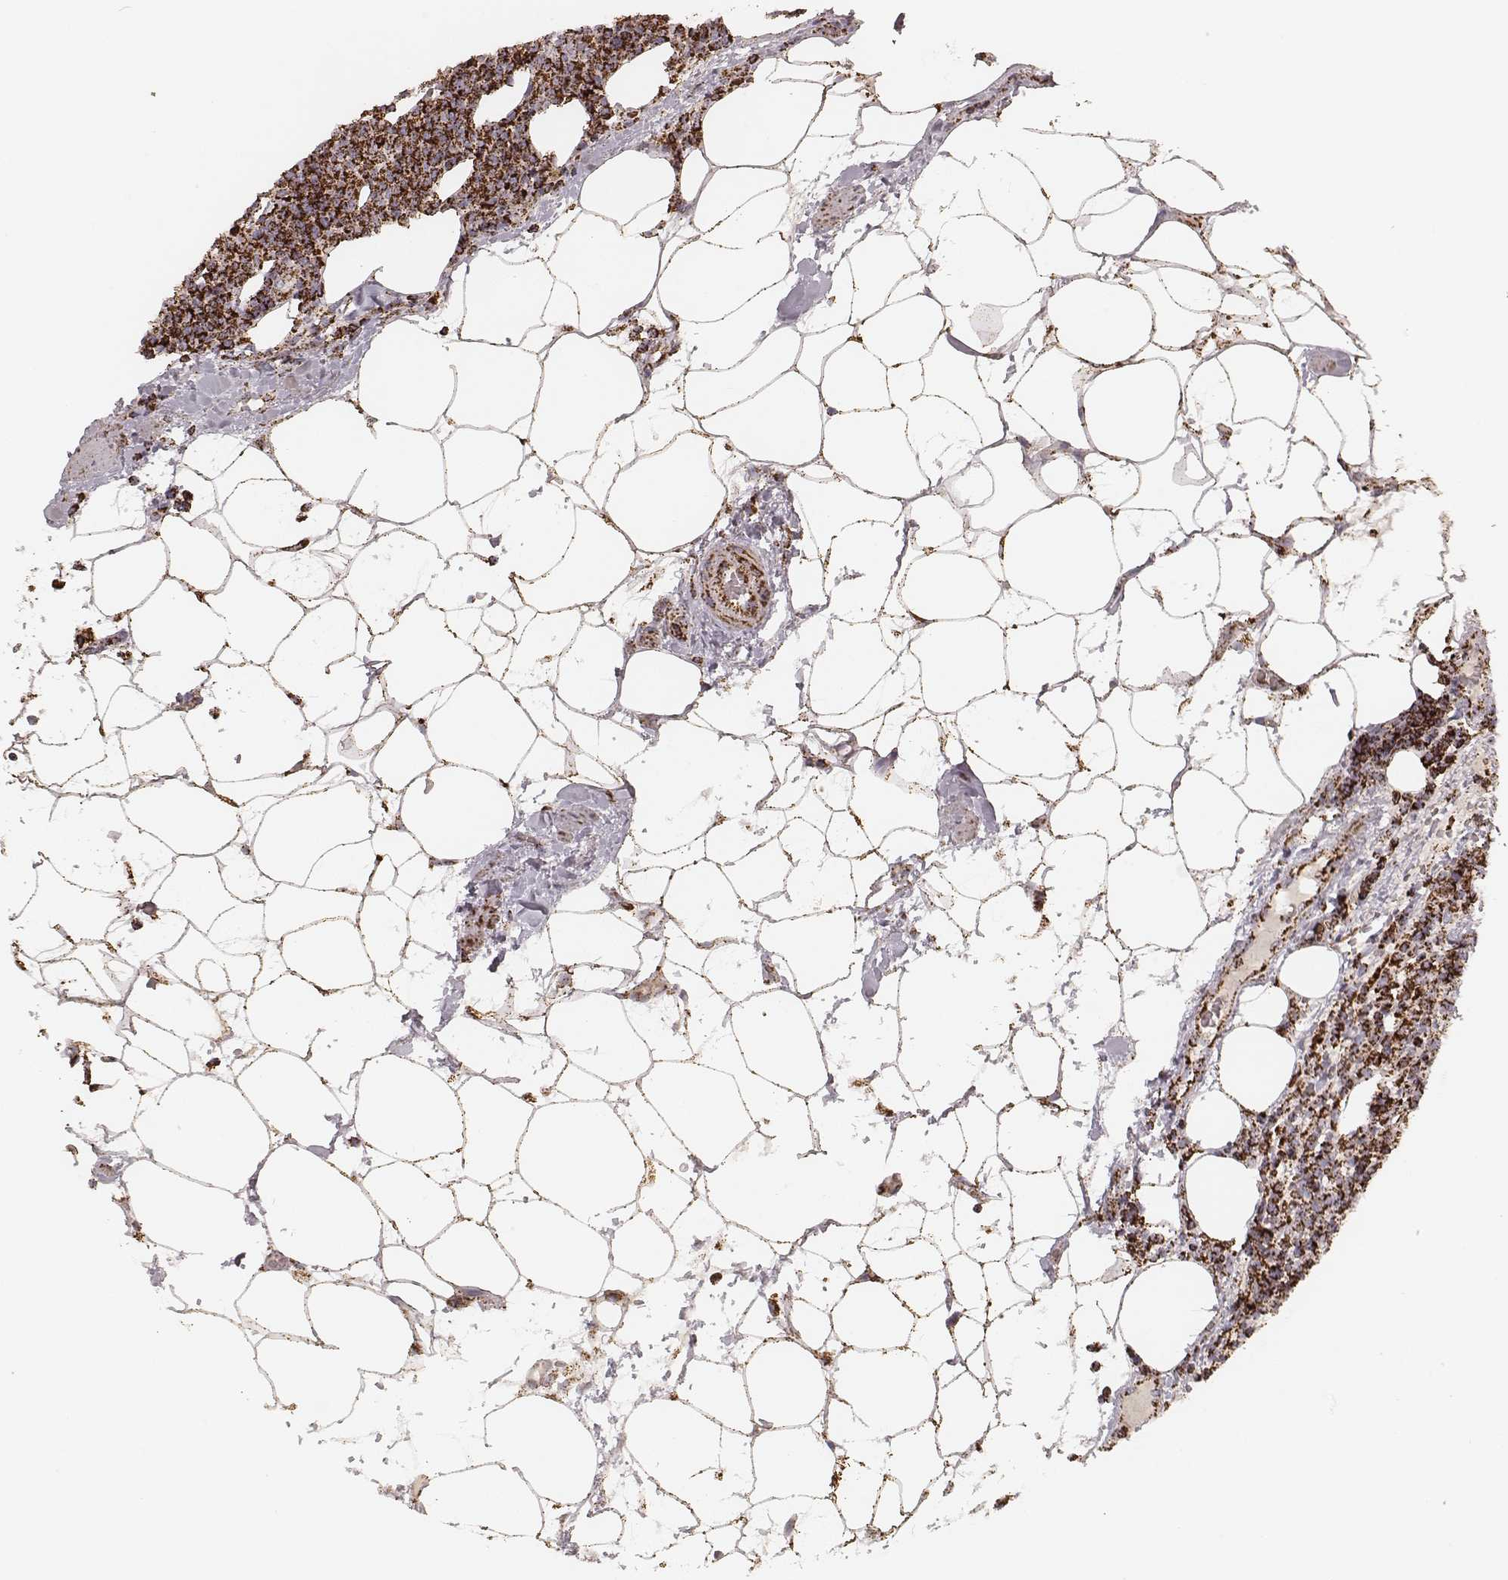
{"staining": {"intensity": "strong", "quantity": ">75%", "location": "cytoplasmic/membranous"}, "tissue": "lymphoma", "cell_type": "Tumor cells", "image_type": "cancer", "snomed": [{"axis": "morphology", "description": "Malignant lymphoma, non-Hodgkin's type, High grade"}, {"axis": "topography", "description": "Lymph node"}], "caption": "Protein staining reveals strong cytoplasmic/membranous staining in approximately >75% of tumor cells in lymphoma.", "gene": "CS", "patient": {"sex": "male", "age": 61}}